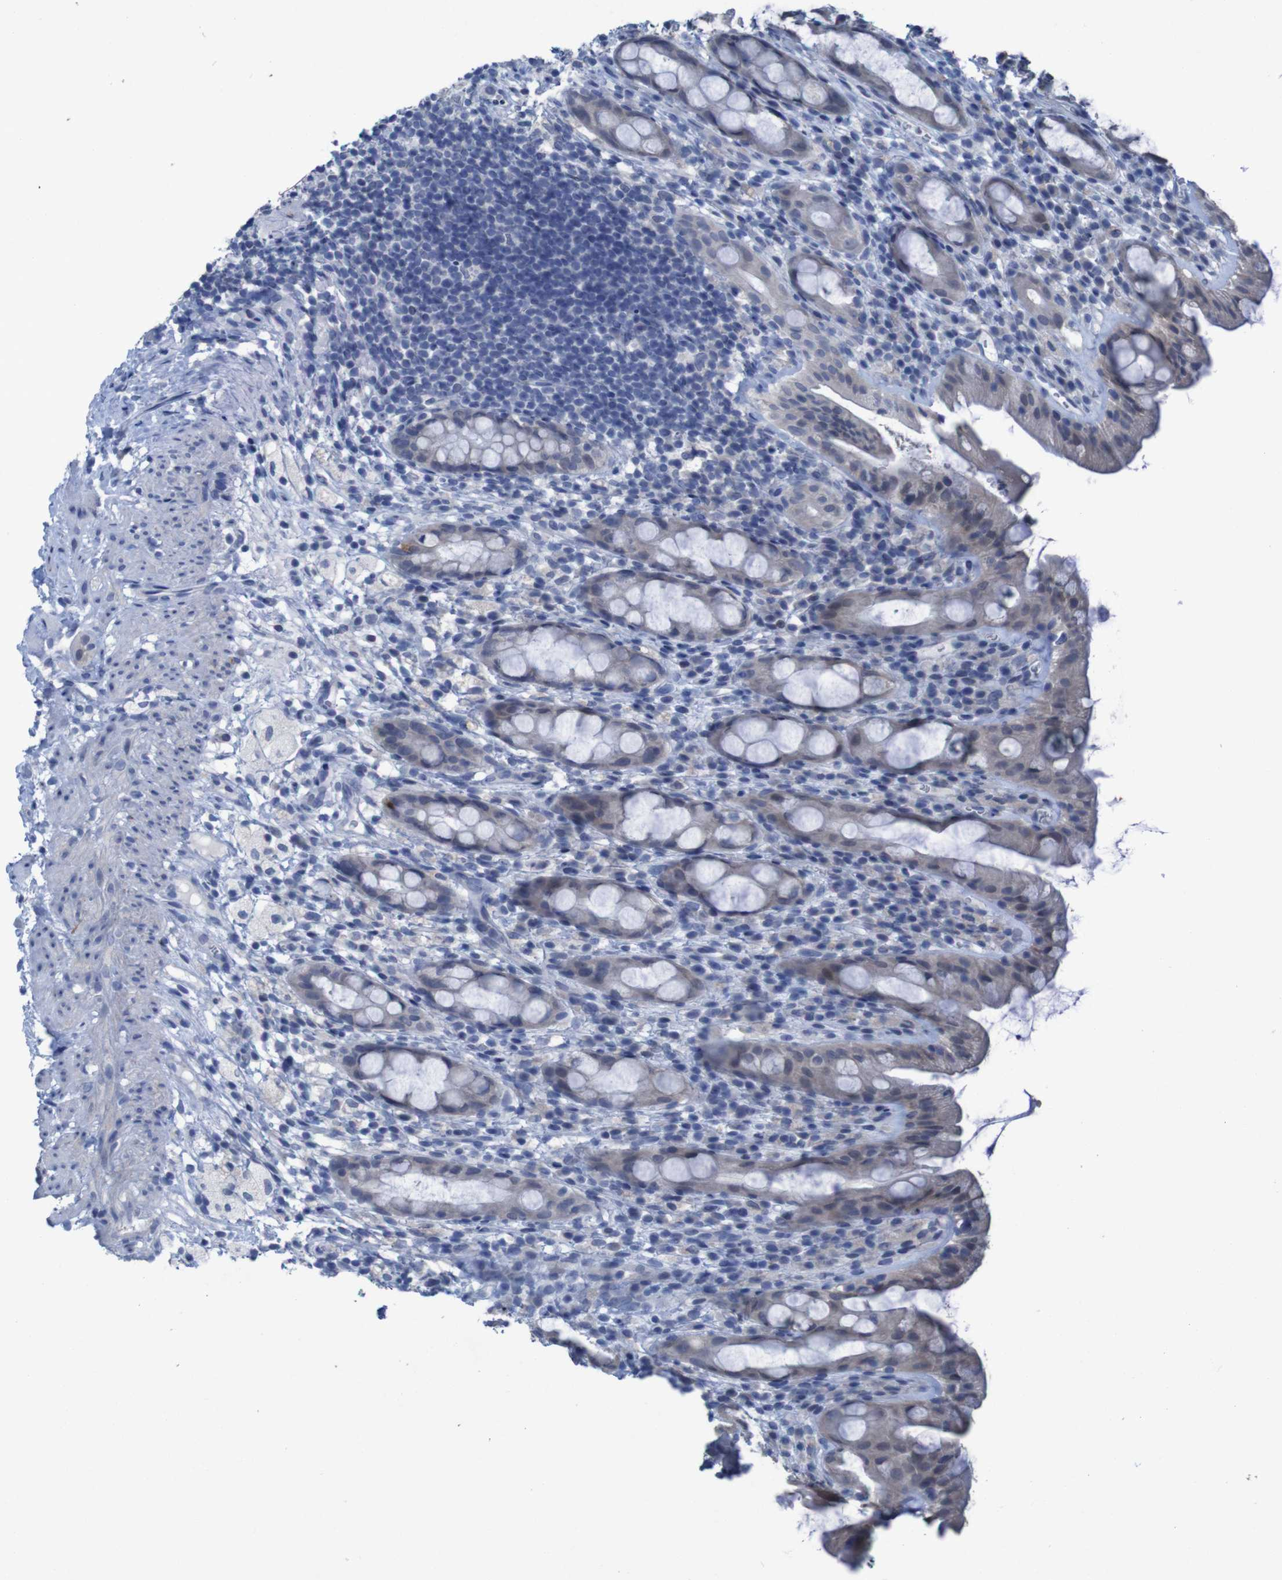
{"staining": {"intensity": "weak", "quantity": "25%-75%", "location": "cytoplasmic/membranous"}, "tissue": "rectum", "cell_type": "Glandular cells", "image_type": "normal", "snomed": [{"axis": "morphology", "description": "Normal tissue, NOS"}, {"axis": "topography", "description": "Rectum"}], "caption": "Unremarkable rectum was stained to show a protein in brown. There is low levels of weak cytoplasmic/membranous expression in about 25%-75% of glandular cells. Using DAB (brown) and hematoxylin (blue) stains, captured at high magnification using brightfield microscopy.", "gene": "CLDN18", "patient": {"sex": "male", "age": 44}}